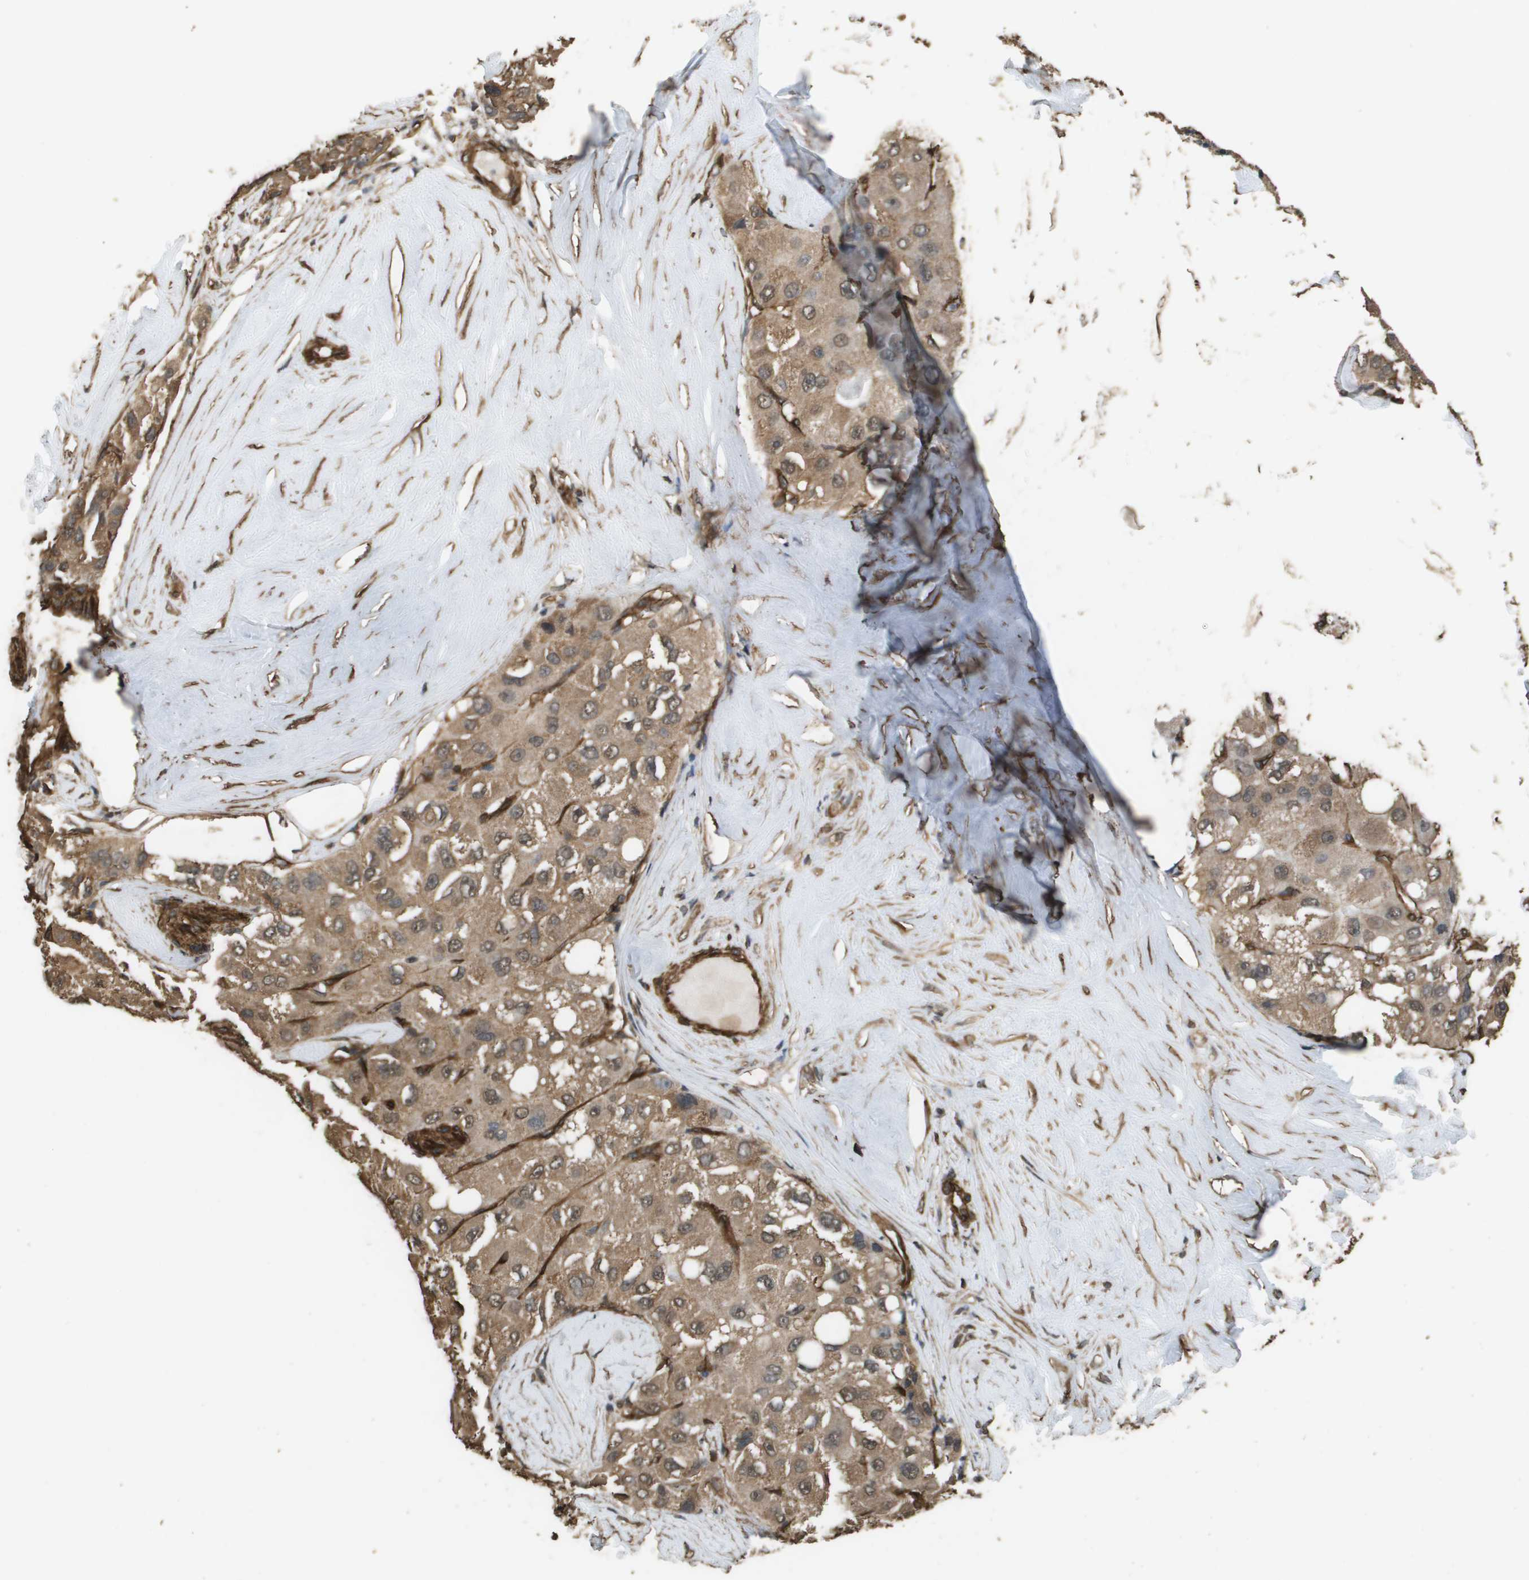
{"staining": {"intensity": "moderate", "quantity": ">75%", "location": "cytoplasmic/membranous,nuclear"}, "tissue": "liver cancer", "cell_type": "Tumor cells", "image_type": "cancer", "snomed": [{"axis": "morphology", "description": "Carcinoma, Hepatocellular, NOS"}, {"axis": "topography", "description": "Liver"}], "caption": "Liver cancer (hepatocellular carcinoma) tissue displays moderate cytoplasmic/membranous and nuclear expression in about >75% of tumor cells", "gene": "AAMP", "patient": {"sex": "male", "age": 80}}